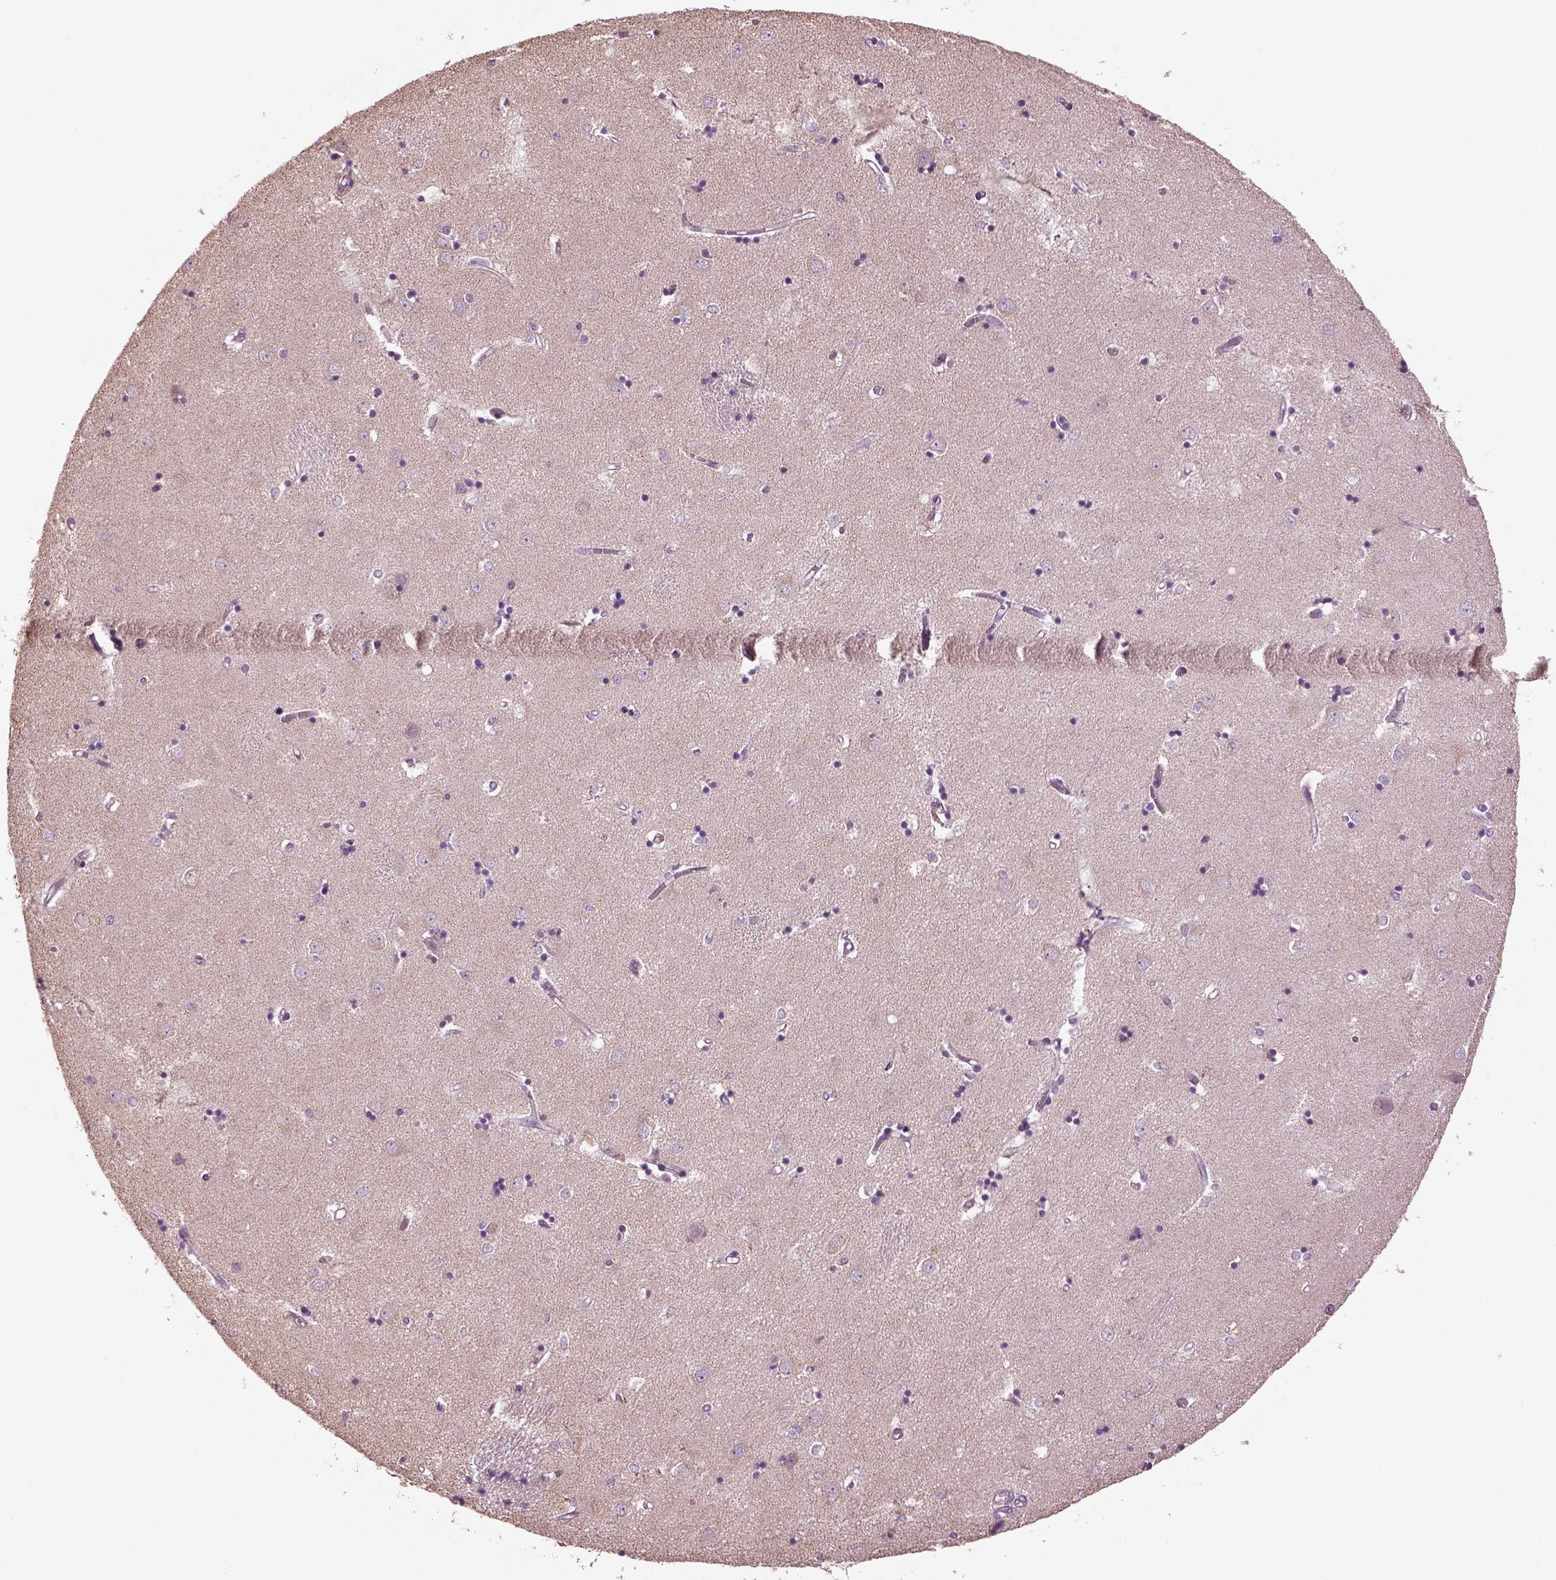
{"staining": {"intensity": "negative", "quantity": "none", "location": "none"}, "tissue": "caudate", "cell_type": "Glial cells", "image_type": "normal", "snomed": [{"axis": "morphology", "description": "Normal tissue, NOS"}, {"axis": "topography", "description": "Lateral ventricle wall"}], "caption": "High power microscopy micrograph of an immunohistochemistry (IHC) histopathology image of unremarkable caudate, revealing no significant expression in glial cells. (Brightfield microscopy of DAB immunohistochemistry (IHC) at high magnification).", "gene": "SPATA7", "patient": {"sex": "male", "age": 54}}